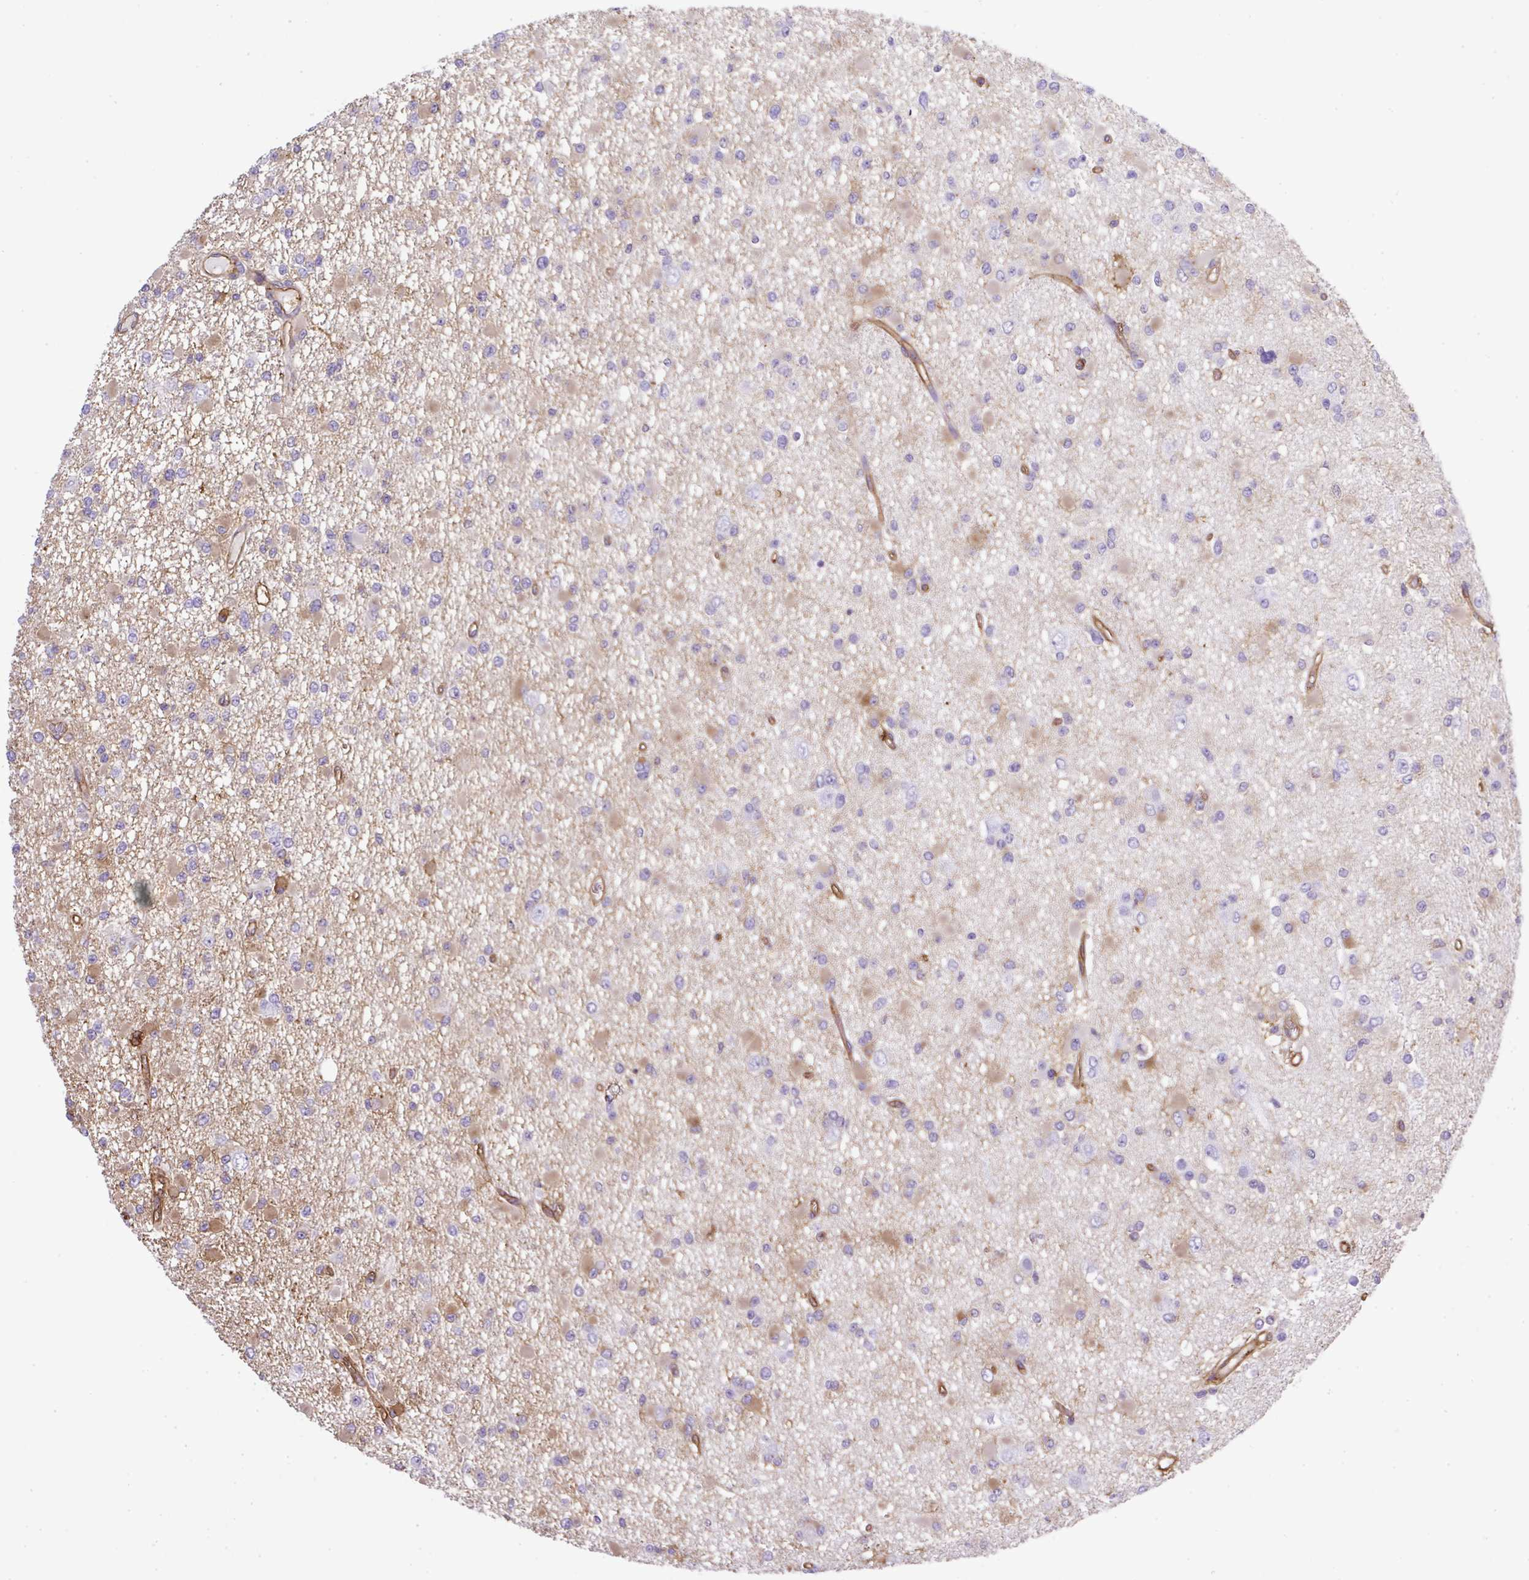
{"staining": {"intensity": "weak", "quantity": "25%-75%", "location": "cytoplasmic/membranous"}, "tissue": "glioma", "cell_type": "Tumor cells", "image_type": "cancer", "snomed": [{"axis": "morphology", "description": "Glioma, malignant, Low grade"}, {"axis": "topography", "description": "Brain"}], "caption": "A high-resolution photomicrograph shows immunohistochemistry (IHC) staining of malignant glioma (low-grade), which exhibits weak cytoplasmic/membranous staining in about 25%-75% of tumor cells.", "gene": "MAGEB5", "patient": {"sex": "female", "age": 22}}